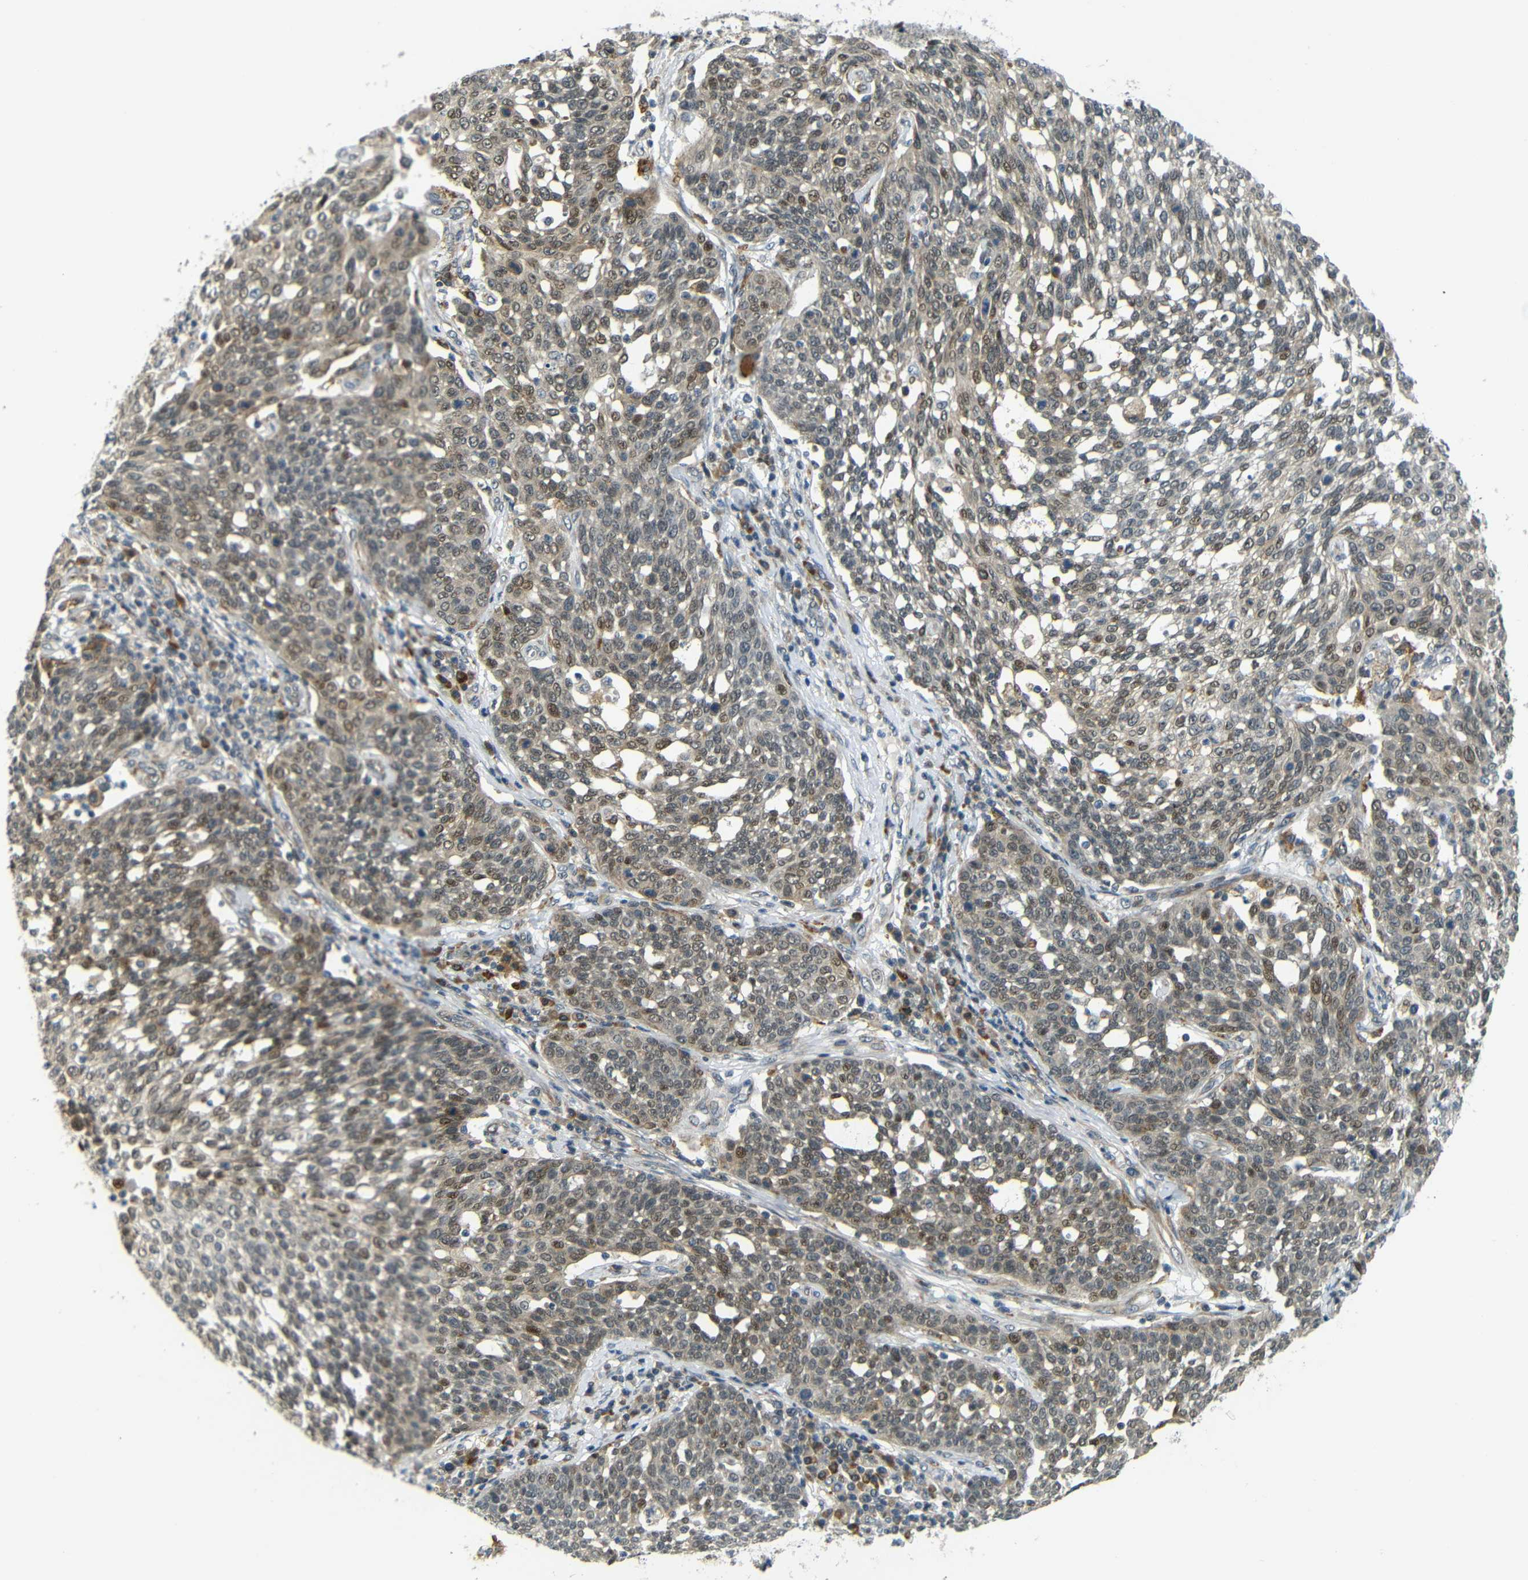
{"staining": {"intensity": "weak", "quantity": "25%-75%", "location": "cytoplasmic/membranous,nuclear"}, "tissue": "cervical cancer", "cell_type": "Tumor cells", "image_type": "cancer", "snomed": [{"axis": "morphology", "description": "Squamous cell carcinoma, NOS"}, {"axis": "topography", "description": "Cervix"}], "caption": "Weak cytoplasmic/membranous and nuclear protein expression is present in about 25%-75% of tumor cells in cervical cancer (squamous cell carcinoma). The staining was performed using DAB (3,3'-diaminobenzidine), with brown indicating positive protein expression. Nuclei are stained blue with hematoxylin.", "gene": "SYDE1", "patient": {"sex": "female", "age": 34}}